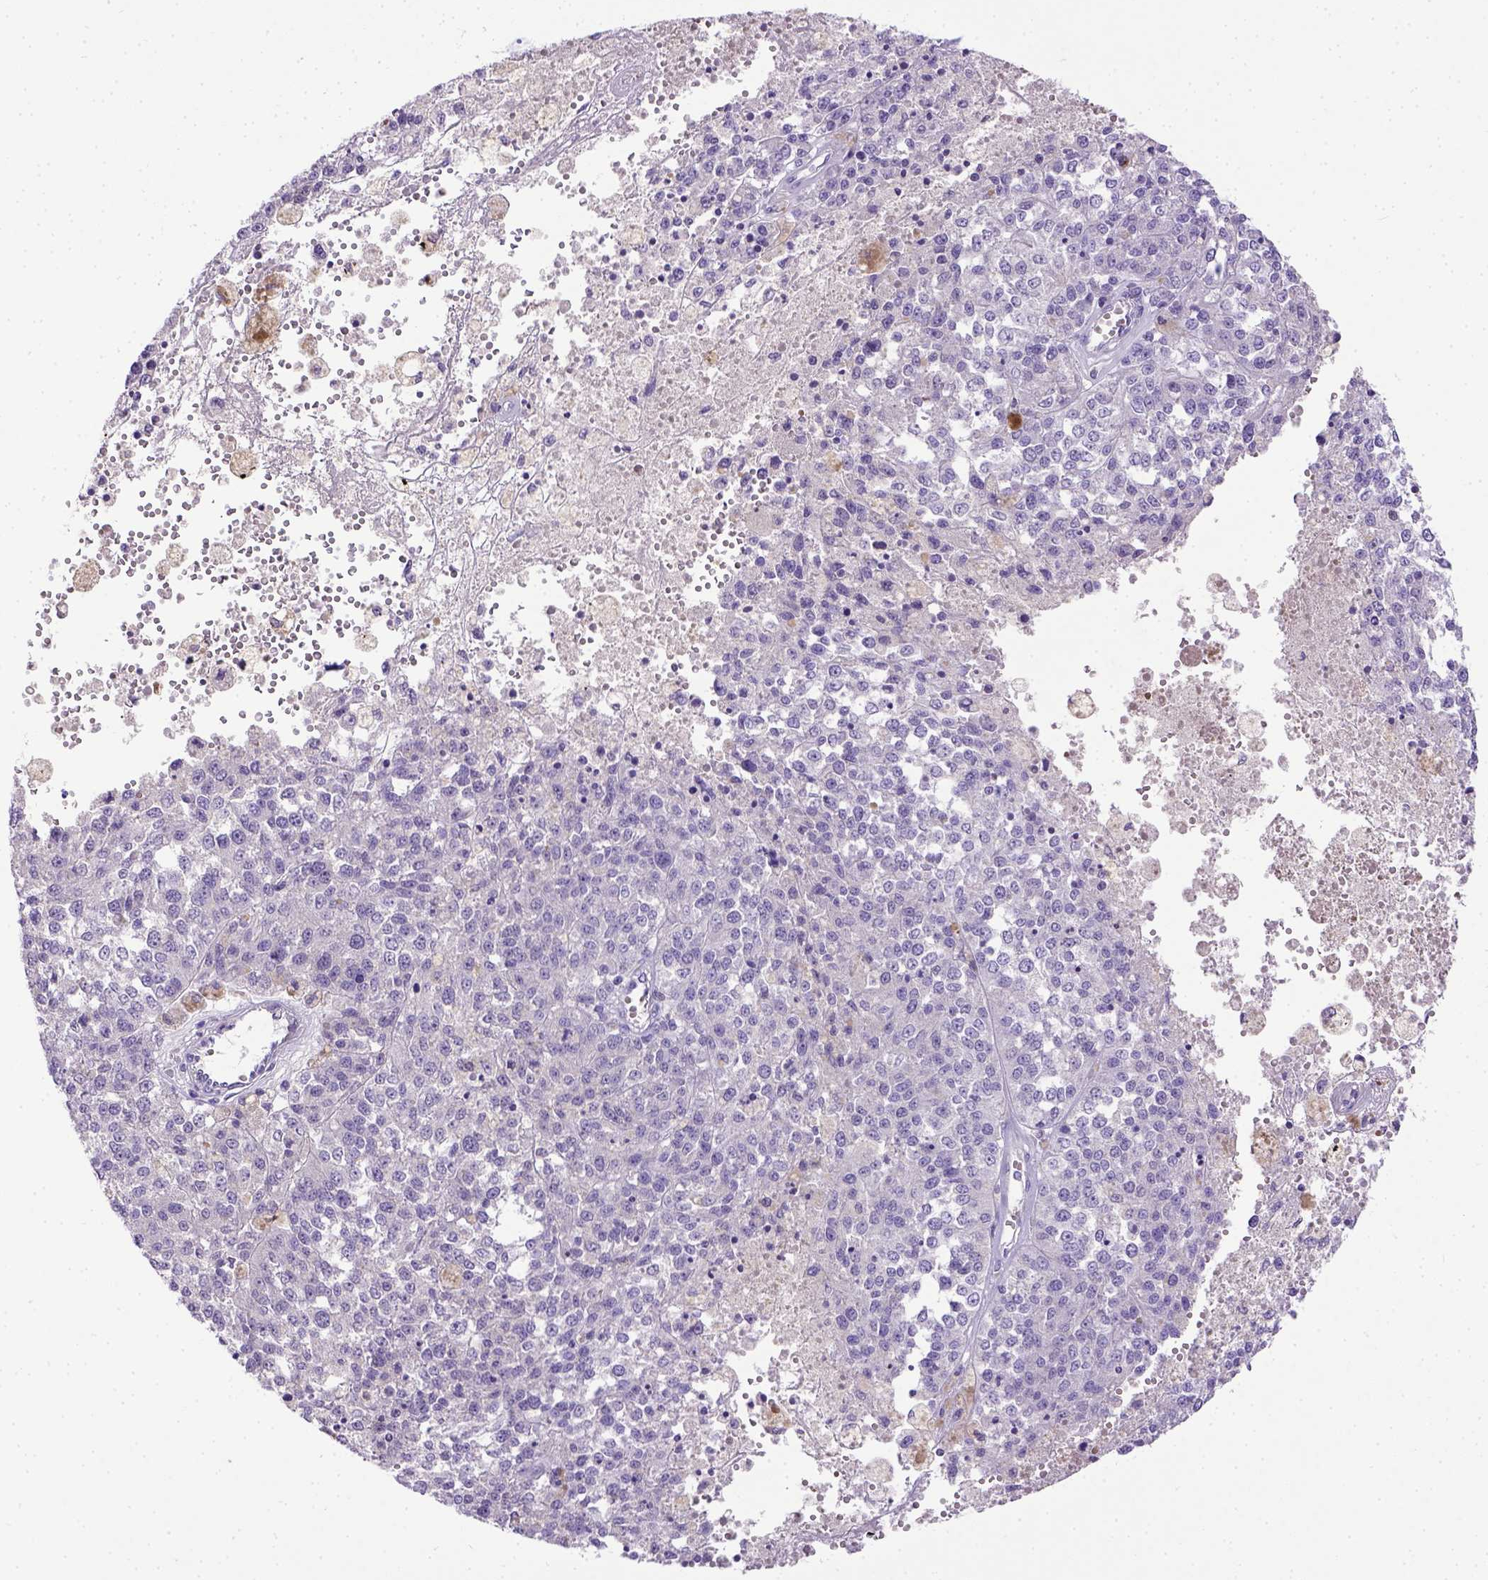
{"staining": {"intensity": "negative", "quantity": "none", "location": "none"}, "tissue": "melanoma", "cell_type": "Tumor cells", "image_type": "cancer", "snomed": [{"axis": "morphology", "description": "Malignant melanoma, Metastatic site"}, {"axis": "topography", "description": "Lymph node"}], "caption": "An image of human malignant melanoma (metastatic site) is negative for staining in tumor cells. (DAB (3,3'-diaminobenzidine) immunohistochemistry (IHC) visualized using brightfield microscopy, high magnification).", "gene": "B3GAT1", "patient": {"sex": "female", "age": 64}}